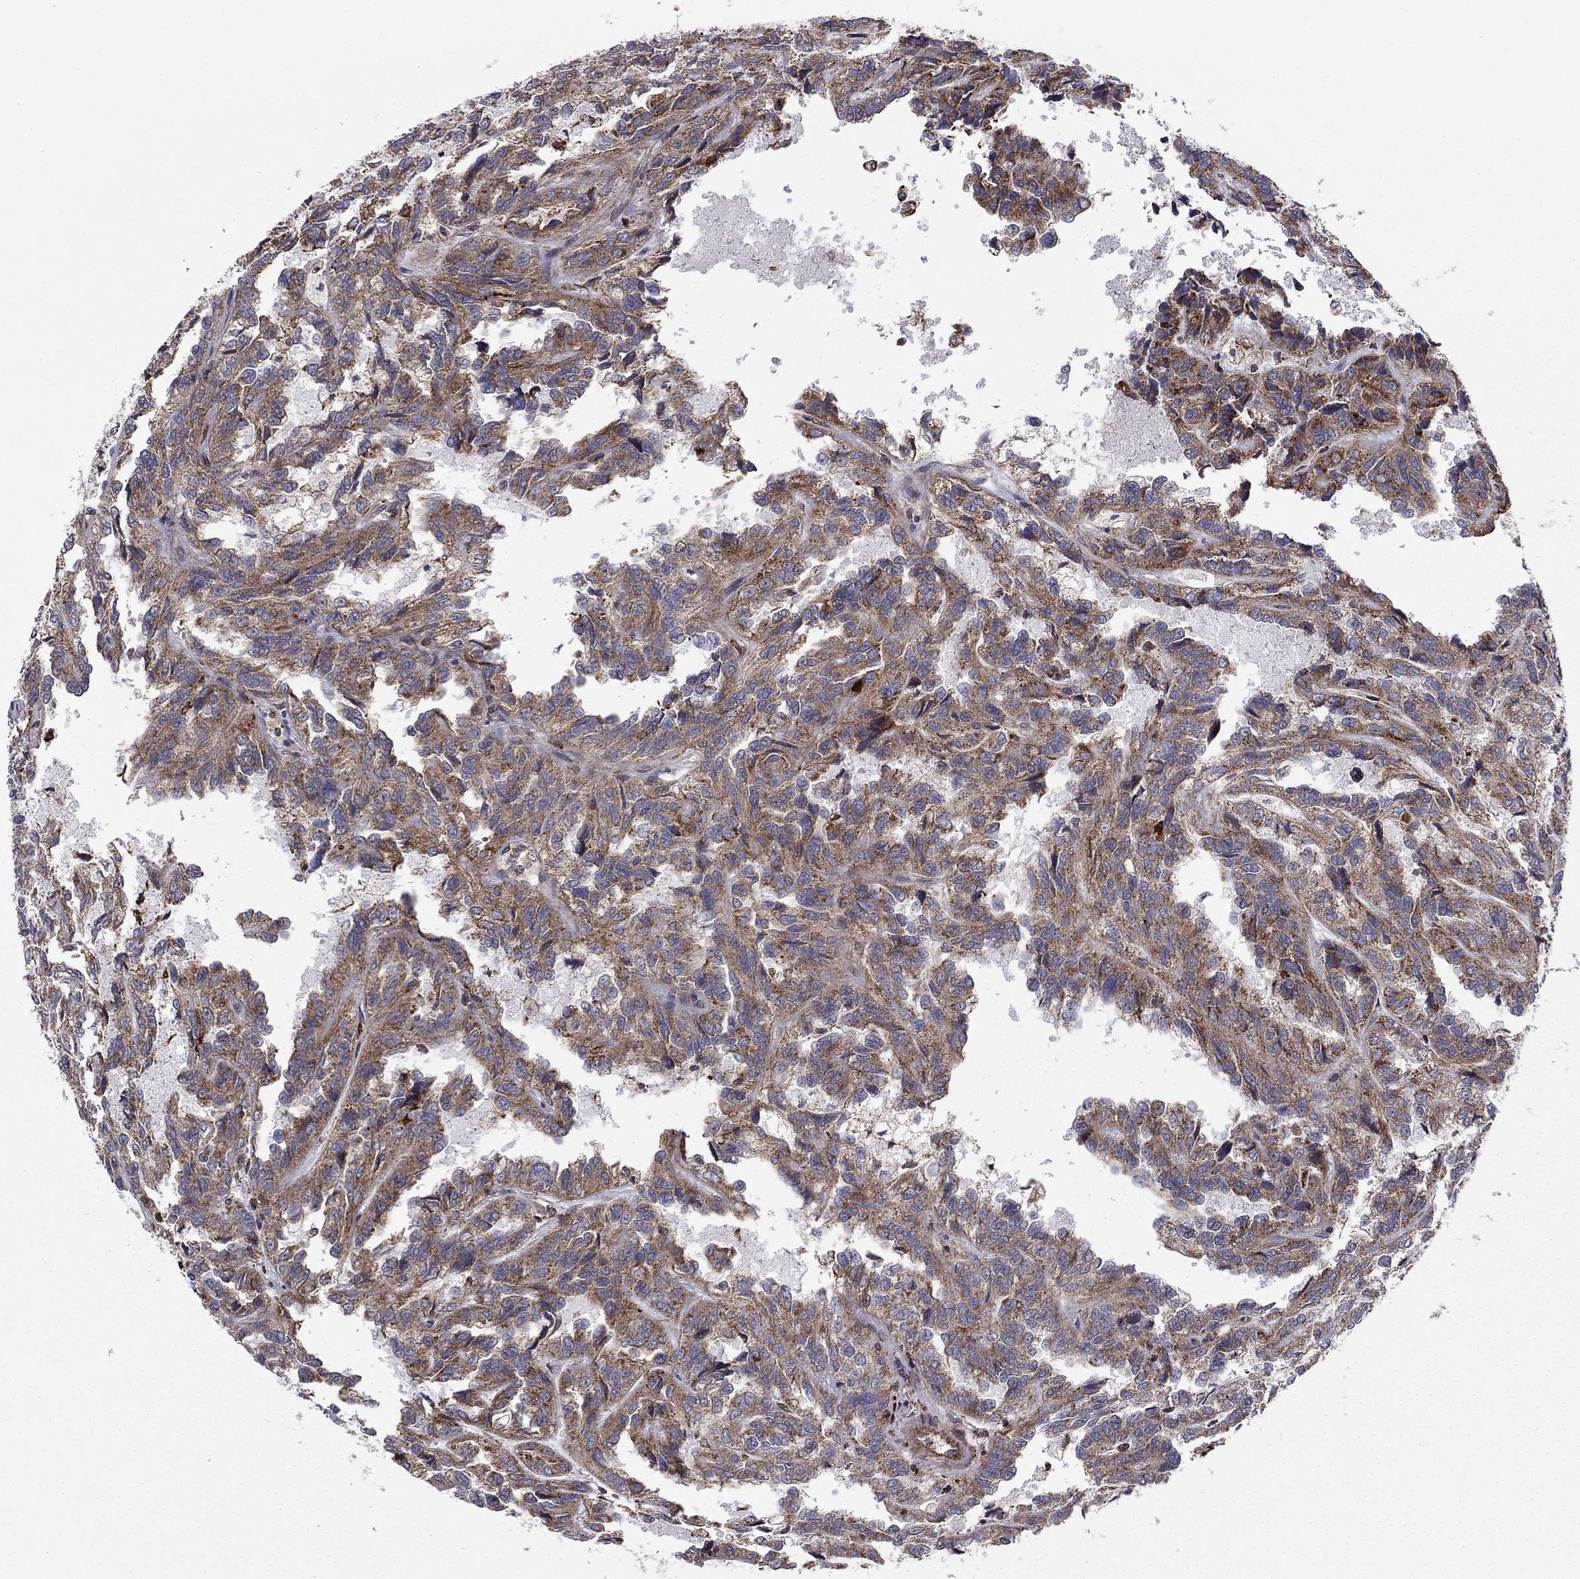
{"staining": {"intensity": "strong", "quantity": "<25%", "location": "cytoplasmic/membranous"}, "tissue": "renal cancer", "cell_type": "Tumor cells", "image_type": "cancer", "snomed": [{"axis": "morphology", "description": "Adenocarcinoma, NOS"}, {"axis": "topography", "description": "Kidney"}], "caption": "Protein analysis of renal adenocarcinoma tissue exhibits strong cytoplasmic/membranous expression in approximately <25% of tumor cells.", "gene": "ALG6", "patient": {"sex": "male", "age": 79}}